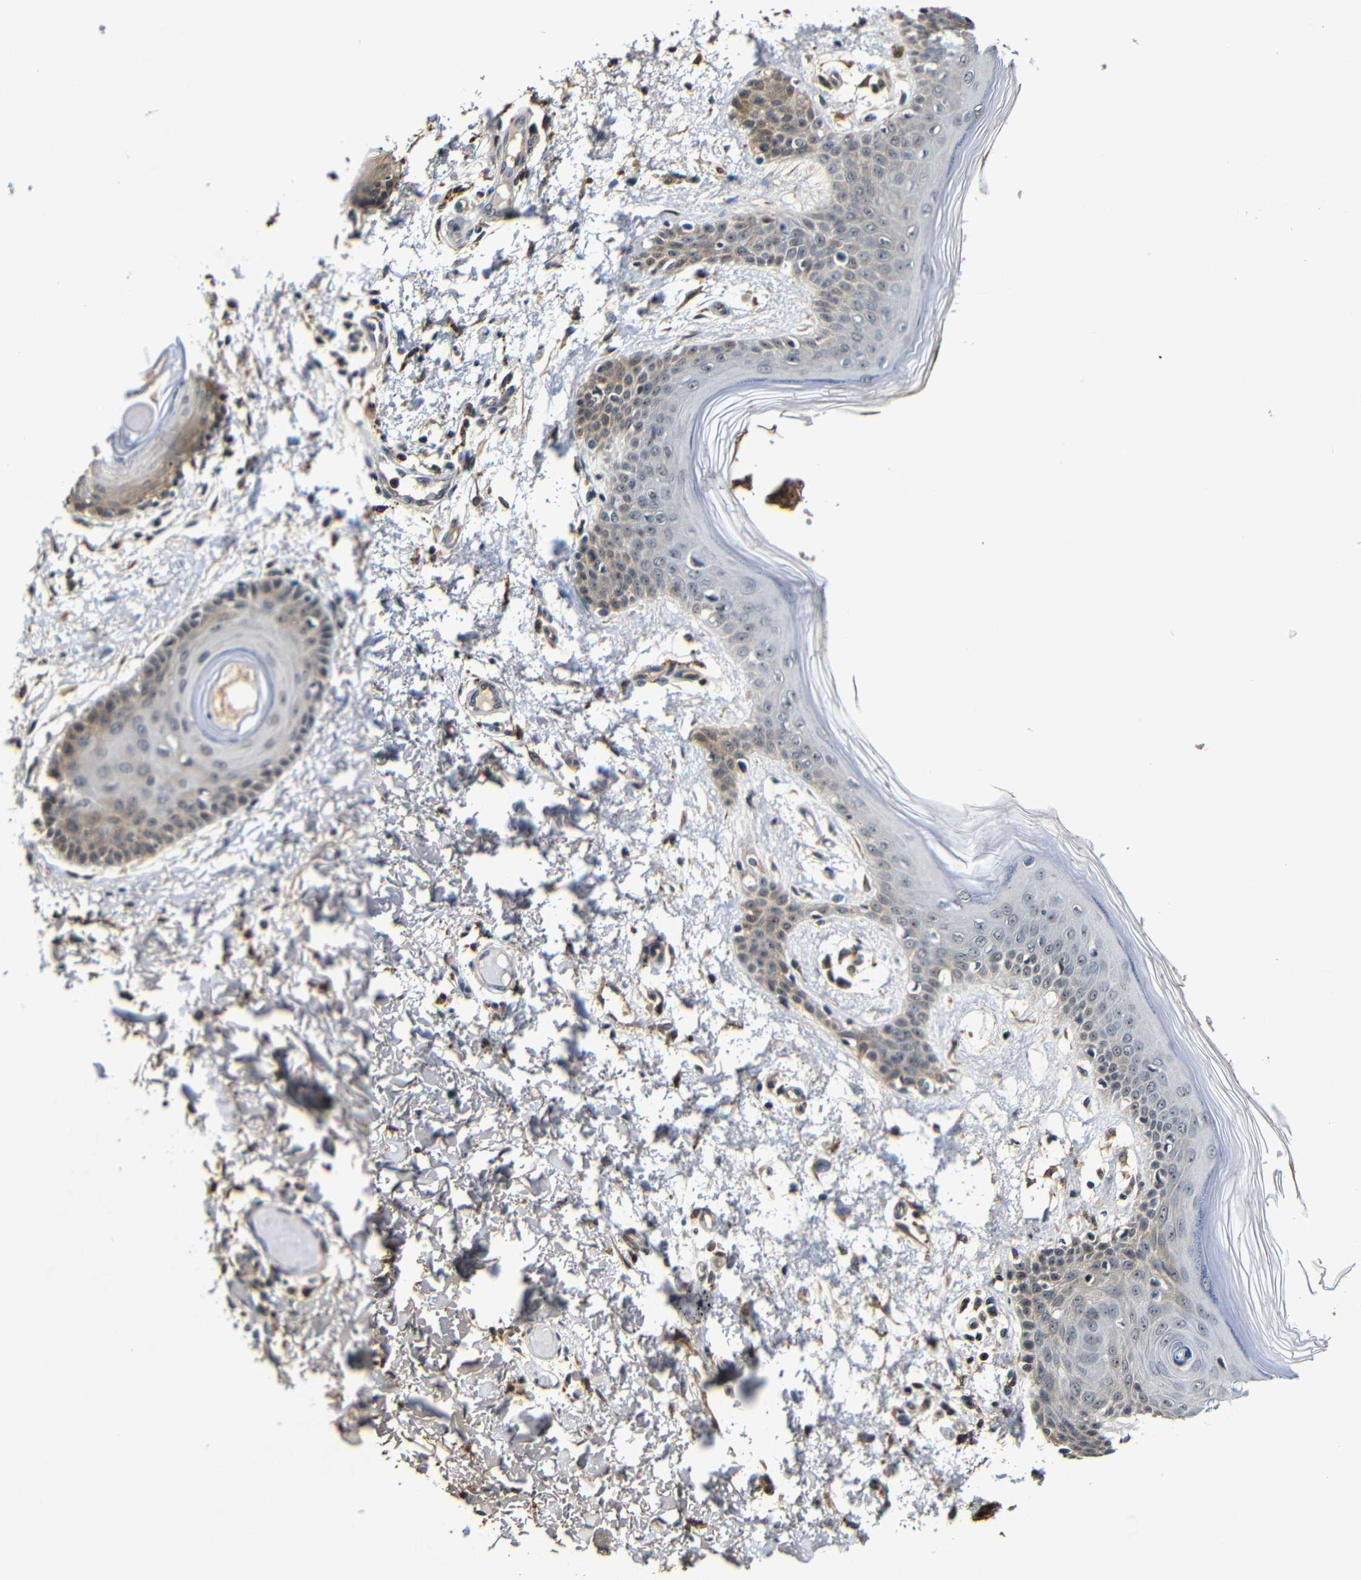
{"staining": {"intensity": "weak", "quantity": ">75%", "location": "cytoplasmic/membranous"}, "tissue": "skin", "cell_type": "Fibroblasts", "image_type": "normal", "snomed": [{"axis": "morphology", "description": "Normal tissue, NOS"}, {"axis": "topography", "description": "Skin"}], "caption": "A brown stain shows weak cytoplasmic/membranous staining of a protein in fibroblasts of benign human skin. (Brightfield microscopy of DAB IHC at high magnification).", "gene": "MYC", "patient": {"sex": "male", "age": 53}}